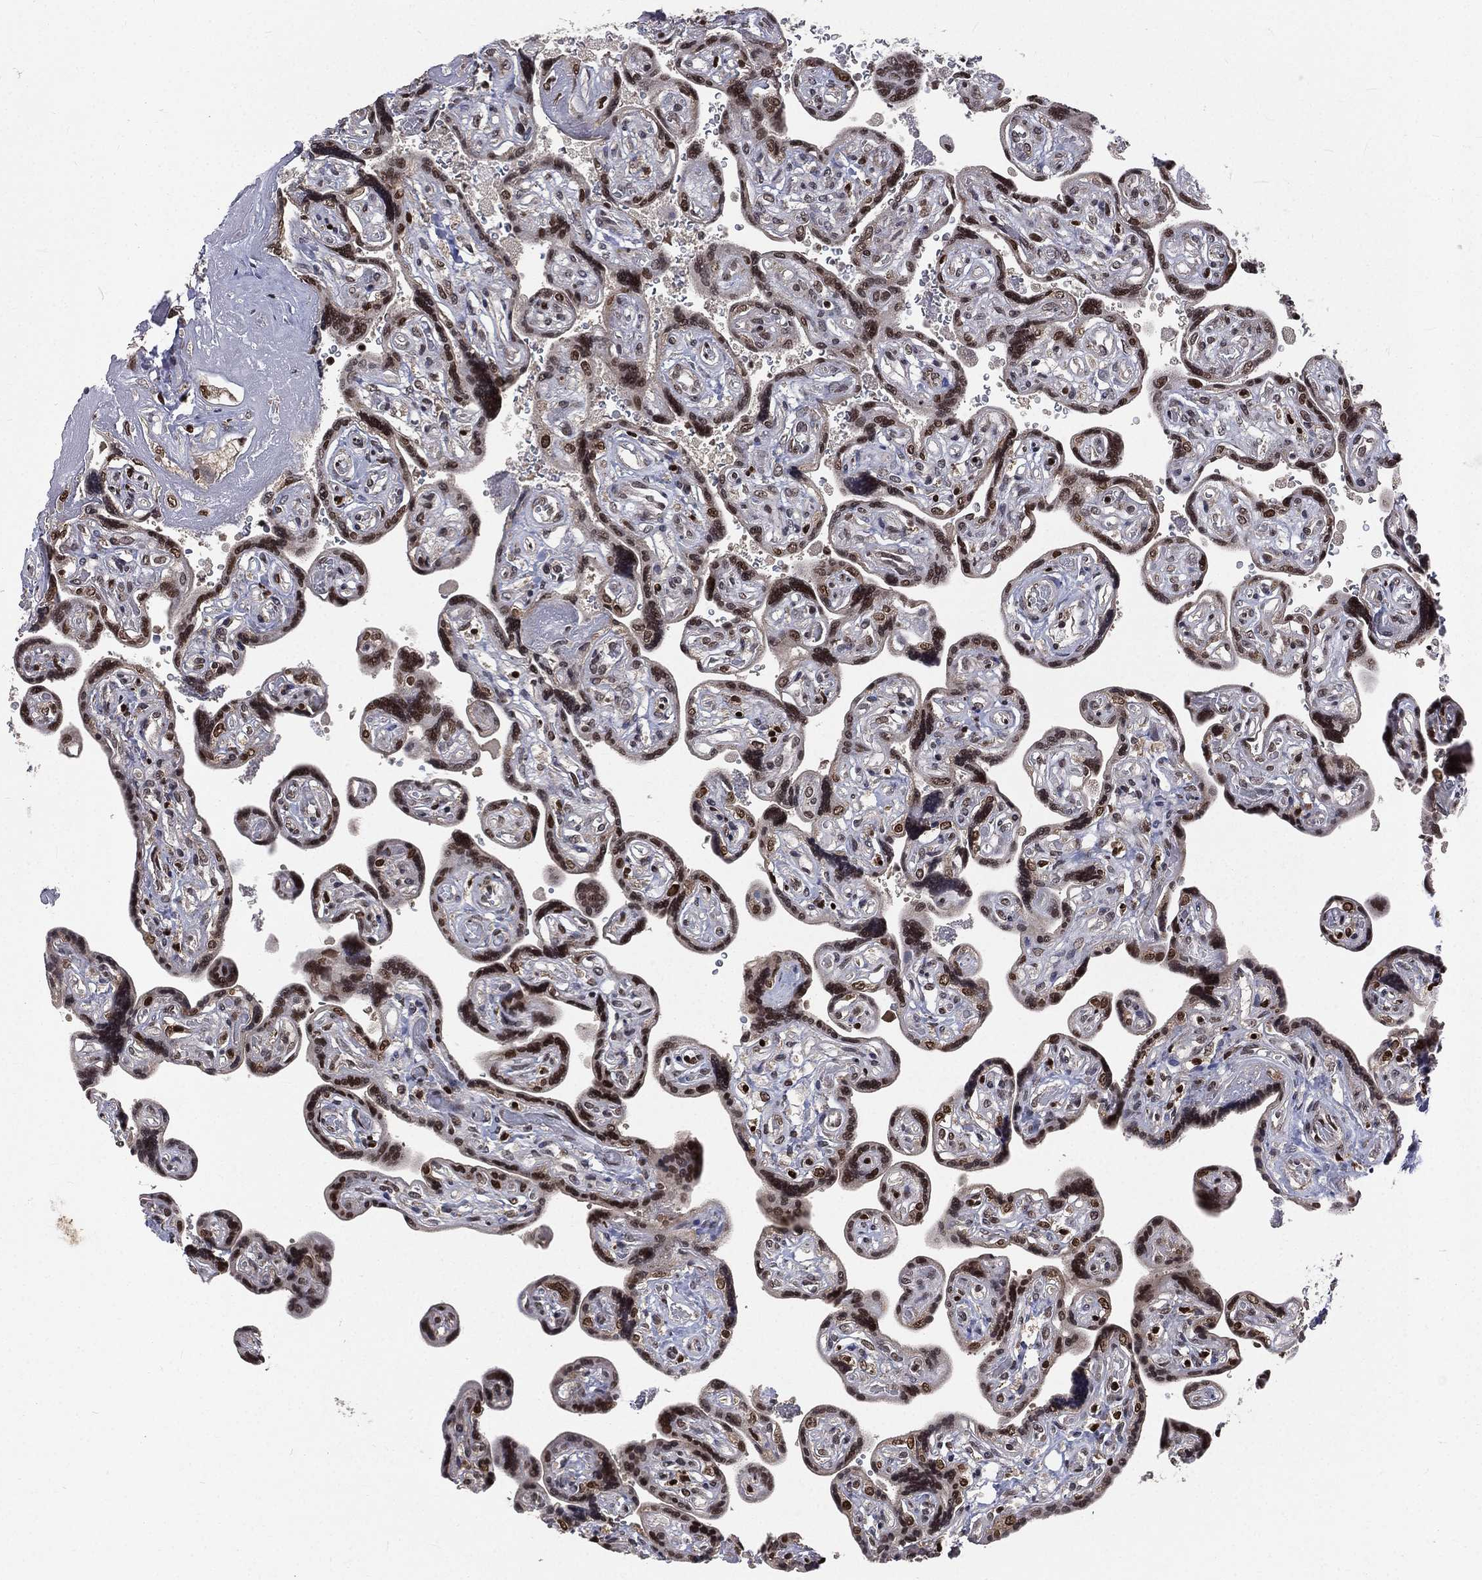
{"staining": {"intensity": "strong", "quantity": ">75%", "location": "nuclear"}, "tissue": "placenta", "cell_type": "Decidual cells", "image_type": "normal", "snomed": [{"axis": "morphology", "description": "Normal tissue, NOS"}, {"axis": "topography", "description": "Placenta"}], "caption": "Immunohistochemical staining of benign placenta displays high levels of strong nuclear positivity in about >75% of decidual cells.", "gene": "POLB", "patient": {"sex": "female", "age": 32}}